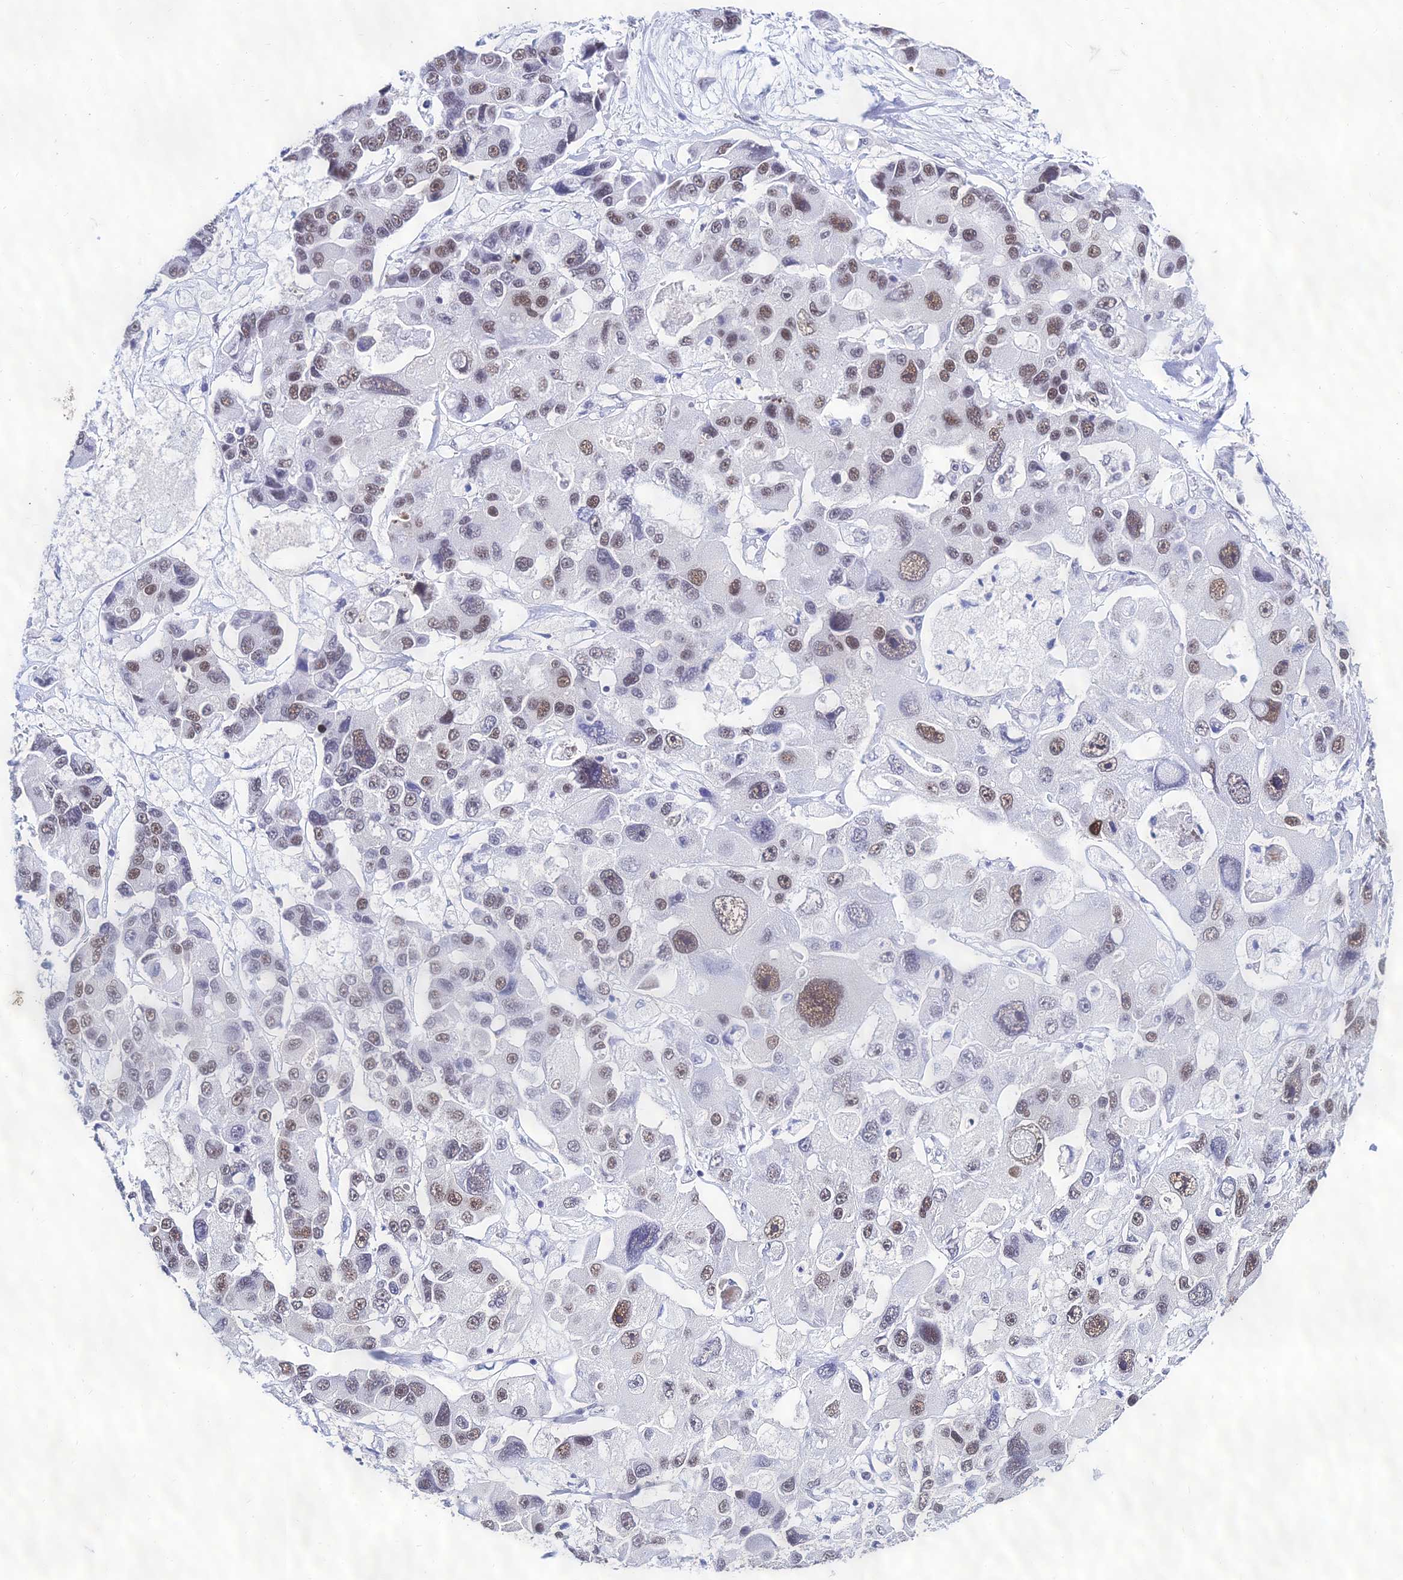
{"staining": {"intensity": "moderate", "quantity": "25%-75%", "location": "nuclear"}, "tissue": "lung cancer", "cell_type": "Tumor cells", "image_type": "cancer", "snomed": [{"axis": "morphology", "description": "Adenocarcinoma, NOS"}, {"axis": "topography", "description": "Lung"}], "caption": "Lung adenocarcinoma was stained to show a protein in brown. There is medium levels of moderate nuclear expression in approximately 25%-75% of tumor cells.", "gene": "PPP4R2", "patient": {"sex": "female", "age": 54}}